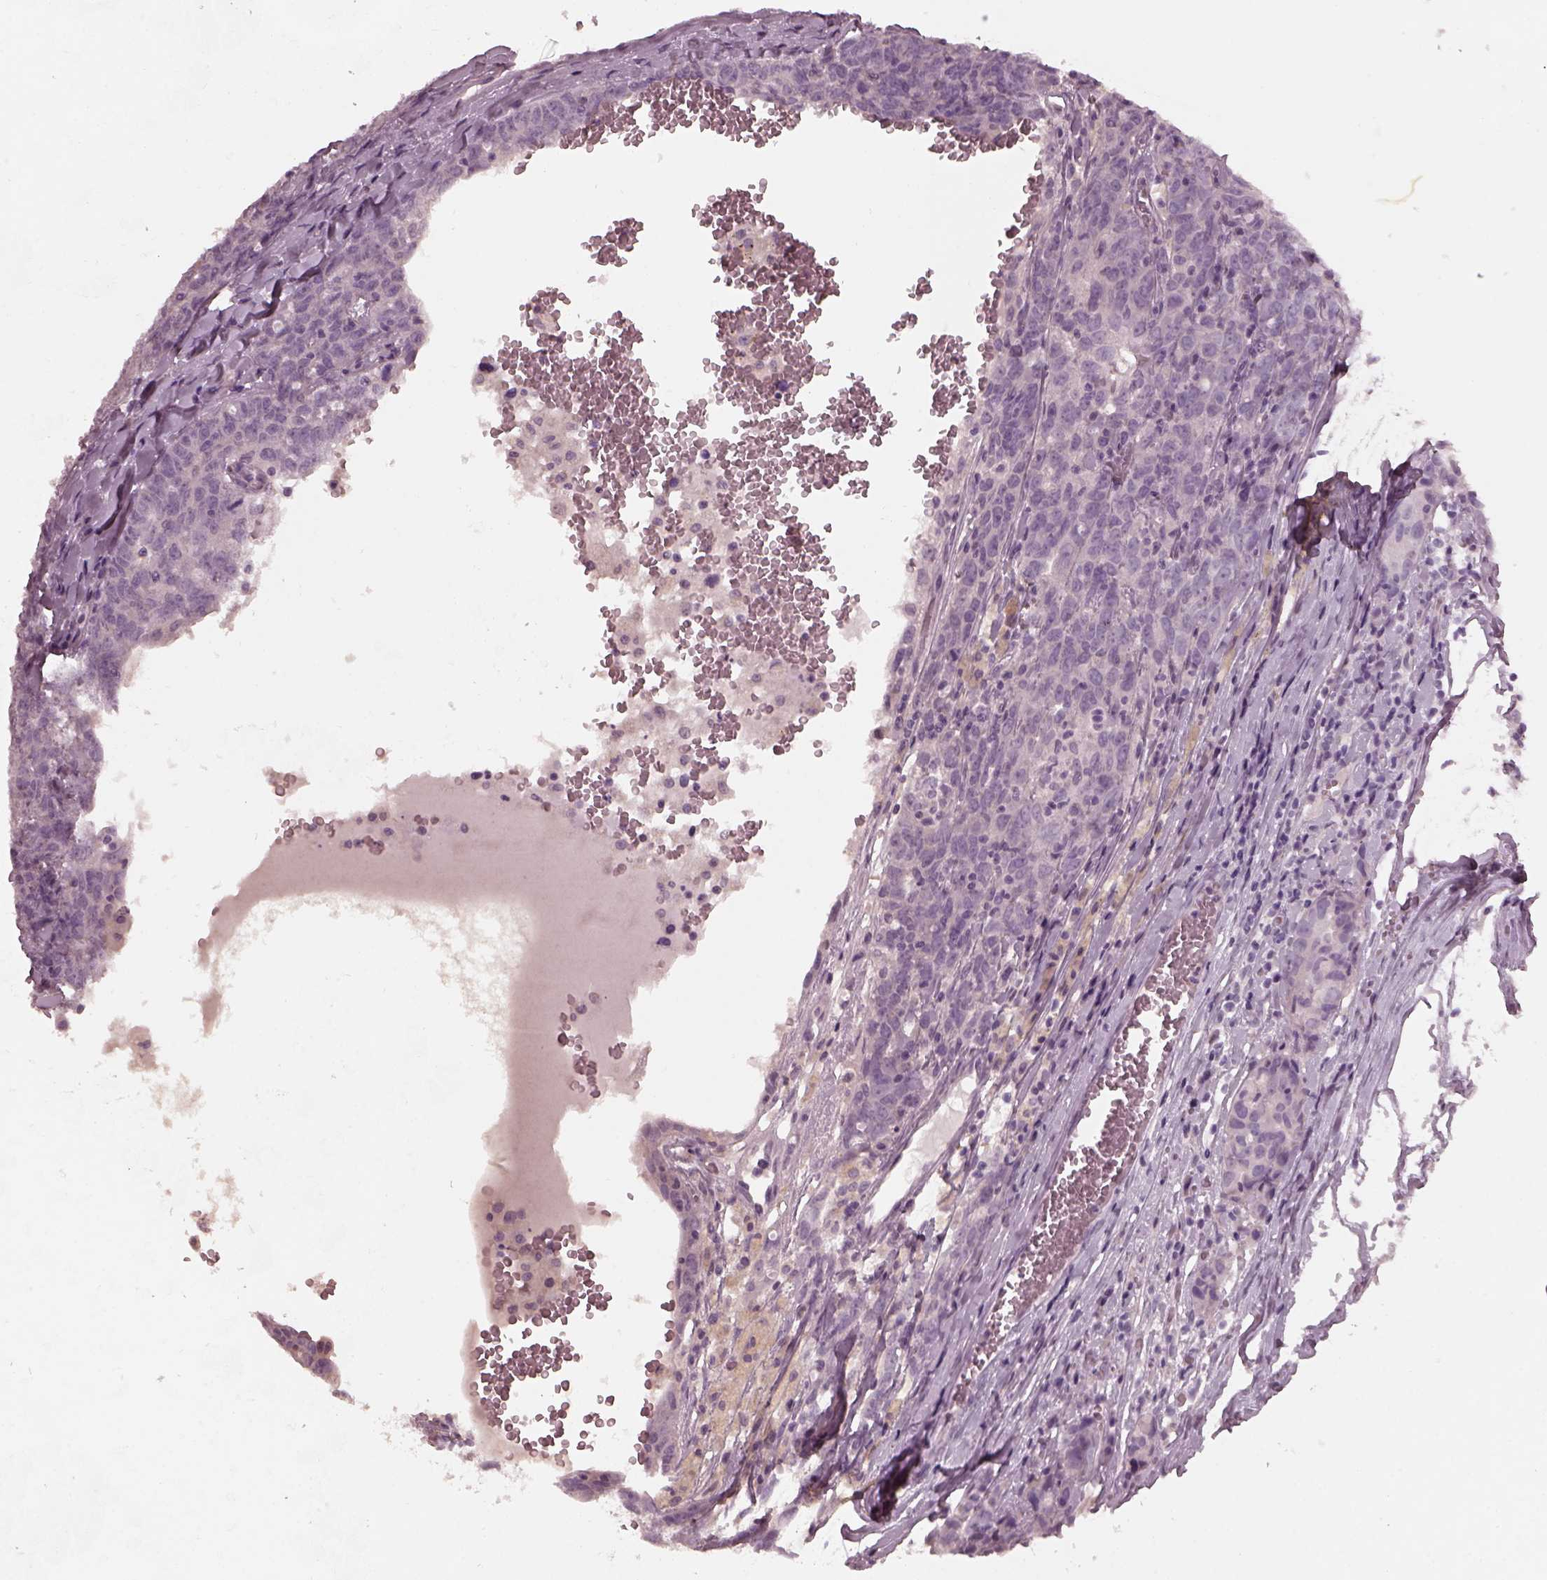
{"staining": {"intensity": "negative", "quantity": "none", "location": "none"}, "tissue": "ovarian cancer", "cell_type": "Tumor cells", "image_type": "cancer", "snomed": [{"axis": "morphology", "description": "Cystadenocarcinoma, serous, NOS"}, {"axis": "topography", "description": "Ovary"}], "caption": "The micrograph demonstrates no significant positivity in tumor cells of ovarian serous cystadenocarcinoma. (Stains: DAB (3,3'-diaminobenzidine) immunohistochemistry with hematoxylin counter stain, Microscopy: brightfield microscopy at high magnification).", "gene": "RCVRN", "patient": {"sex": "female", "age": 71}}